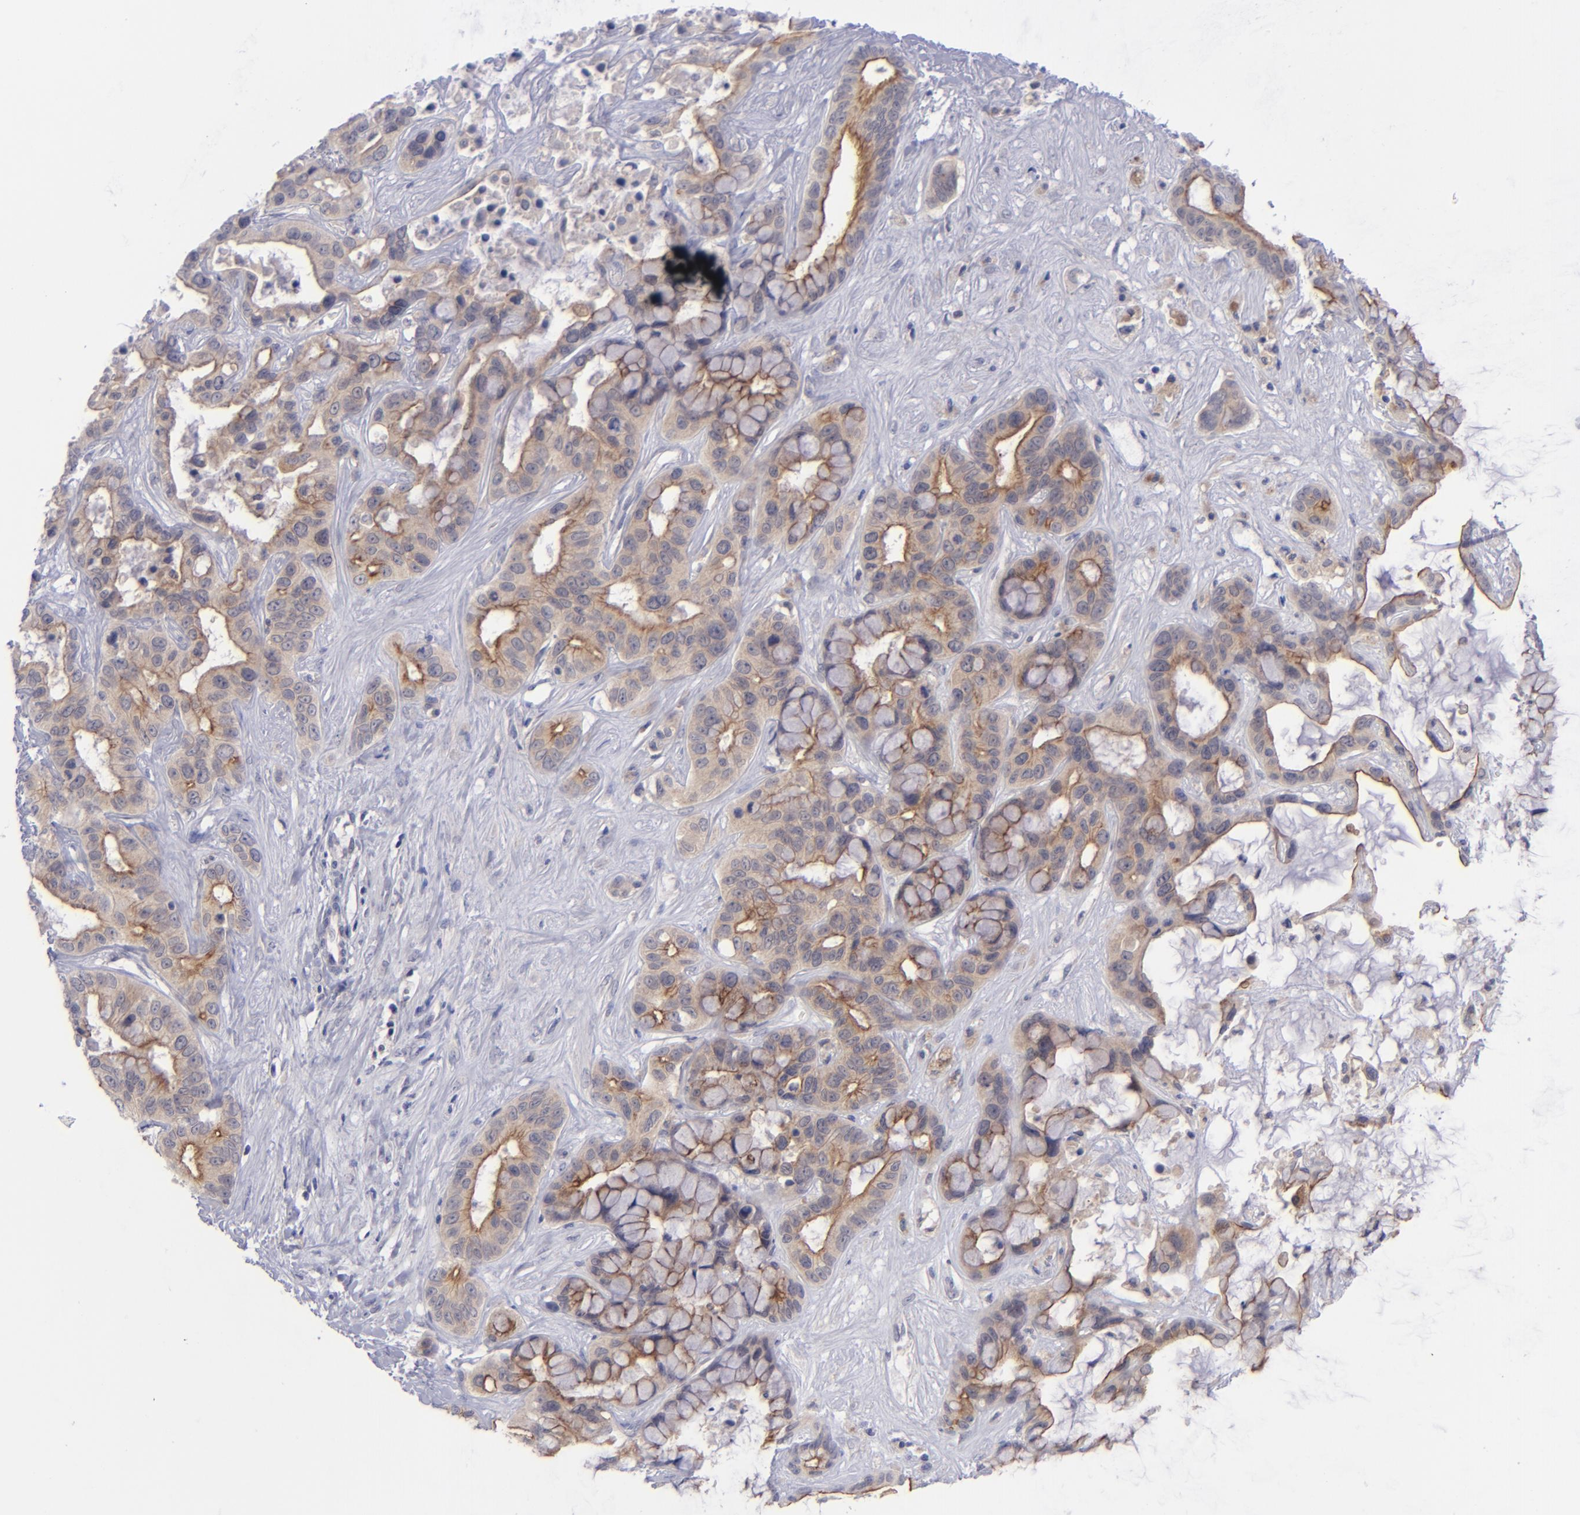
{"staining": {"intensity": "moderate", "quantity": "25%-75%", "location": "cytoplasmic/membranous"}, "tissue": "liver cancer", "cell_type": "Tumor cells", "image_type": "cancer", "snomed": [{"axis": "morphology", "description": "Cholangiocarcinoma"}, {"axis": "topography", "description": "Liver"}], "caption": "Tumor cells exhibit medium levels of moderate cytoplasmic/membranous positivity in approximately 25%-75% of cells in liver cholangiocarcinoma.", "gene": "EVPL", "patient": {"sex": "female", "age": 65}}